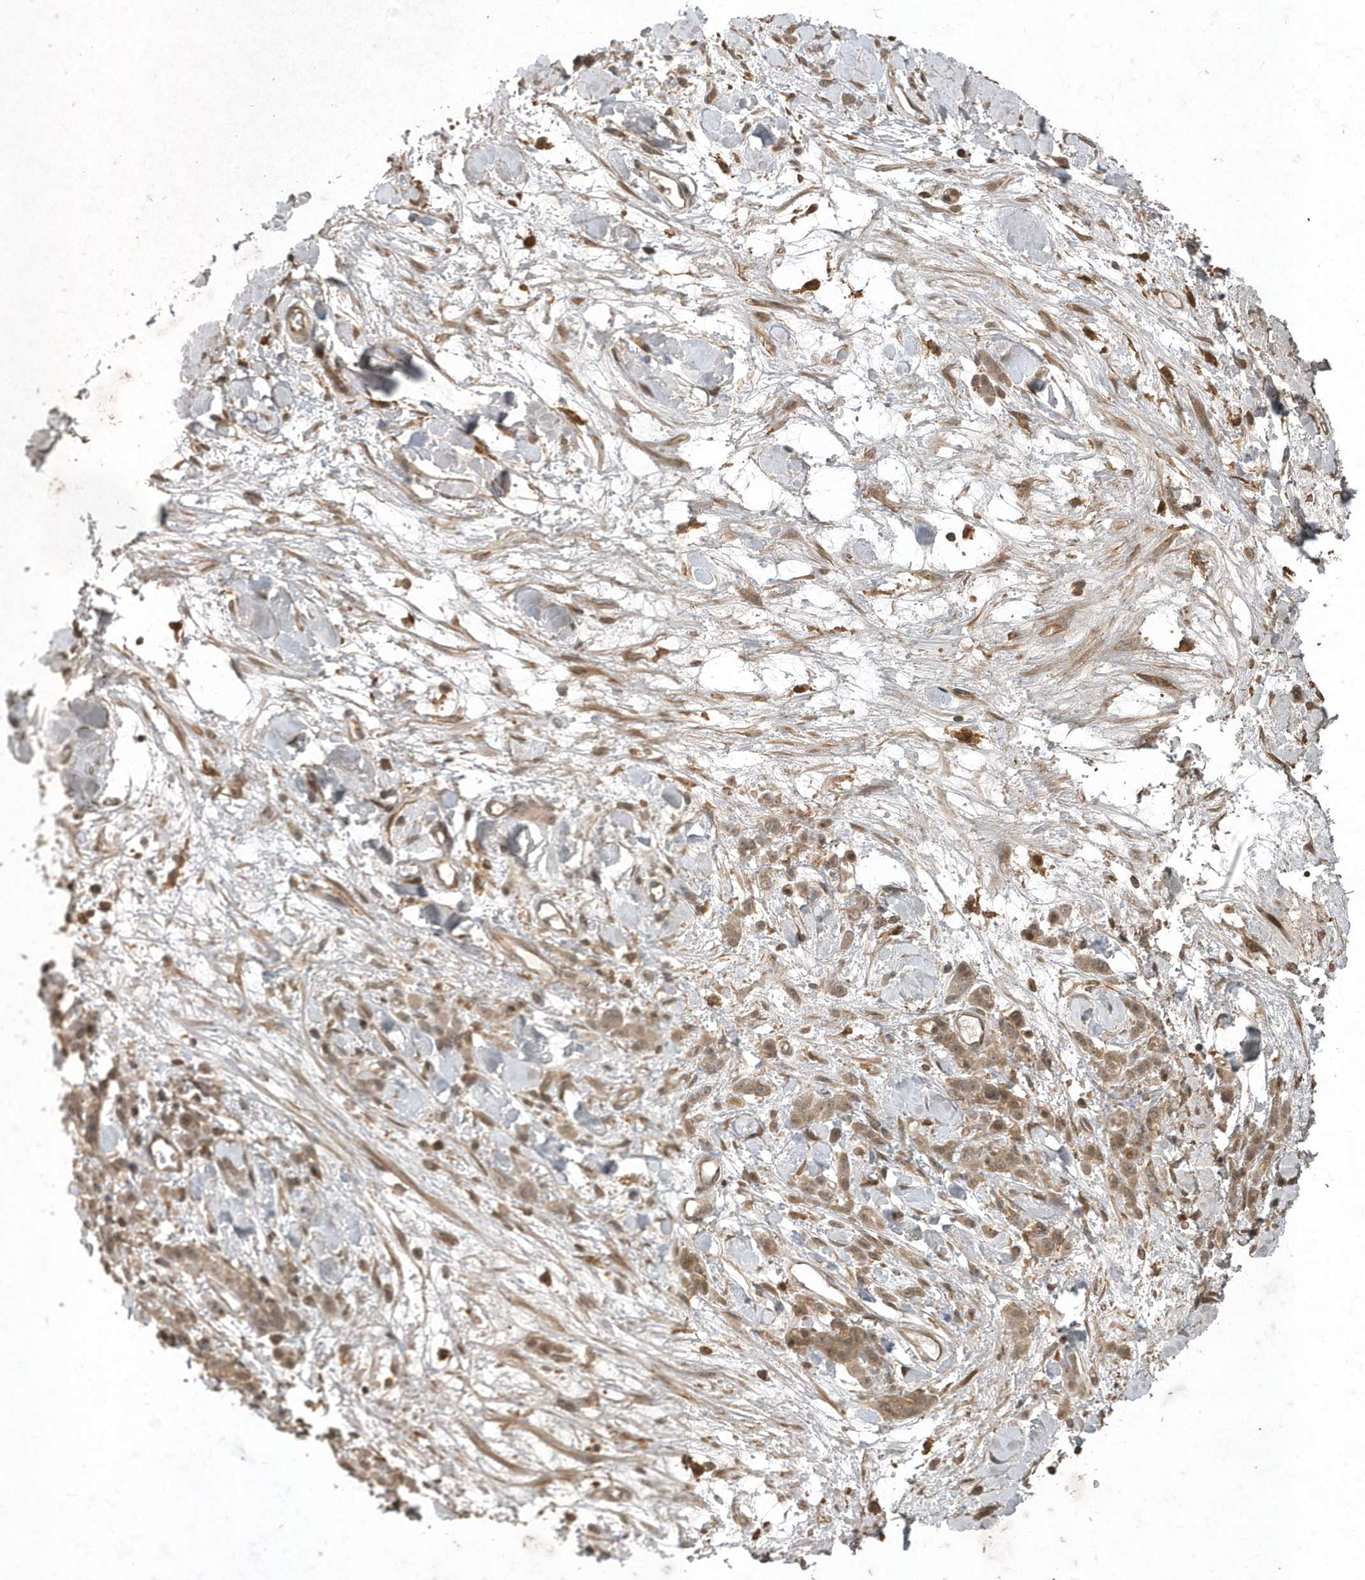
{"staining": {"intensity": "weak", "quantity": ">75%", "location": "cytoplasmic/membranous"}, "tissue": "stomach cancer", "cell_type": "Tumor cells", "image_type": "cancer", "snomed": [{"axis": "morphology", "description": "Normal tissue, NOS"}, {"axis": "morphology", "description": "Adenocarcinoma, NOS"}, {"axis": "topography", "description": "Stomach"}], "caption": "Immunohistochemistry (IHC) staining of stomach cancer (adenocarcinoma), which reveals low levels of weak cytoplasmic/membranous positivity in approximately >75% of tumor cells indicating weak cytoplasmic/membranous protein staining. The staining was performed using DAB (3,3'-diaminobenzidine) (brown) for protein detection and nuclei were counterstained in hematoxylin (blue).", "gene": "LACC1", "patient": {"sex": "male", "age": 82}}